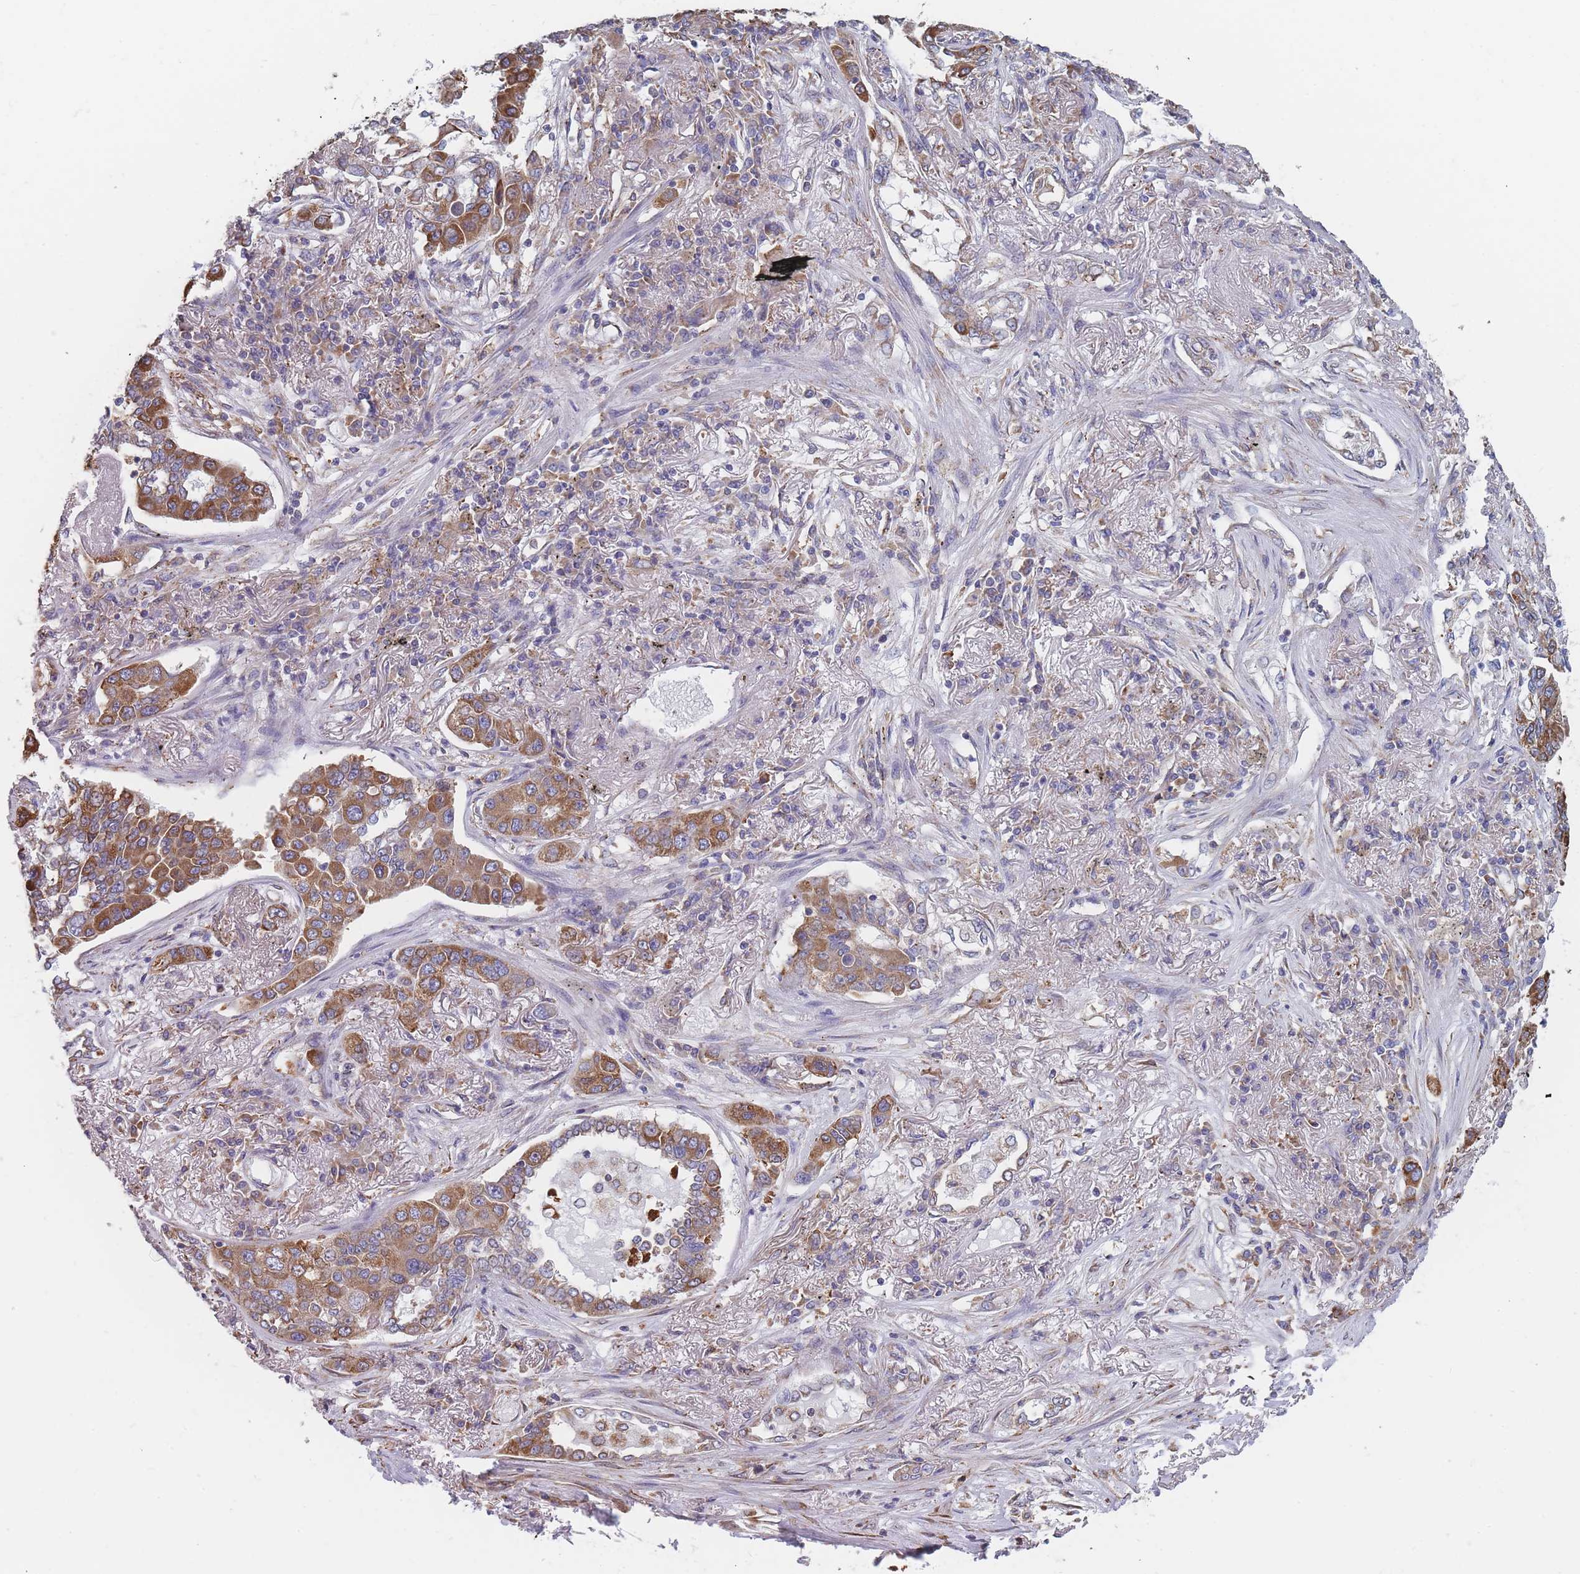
{"staining": {"intensity": "moderate", "quantity": ">75%", "location": "cytoplasmic/membranous"}, "tissue": "lung cancer", "cell_type": "Tumor cells", "image_type": "cancer", "snomed": [{"axis": "morphology", "description": "Adenocarcinoma, NOS"}, {"axis": "topography", "description": "Lung"}], "caption": "Lung cancer (adenocarcinoma) stained with immunohistochemistry (IHC) displays moderate cytoplasmic/membranous staining in approximately >75% of tumor cells.", "gene": "OR7C2", "patient": {"sex": "male", "age": 49}}